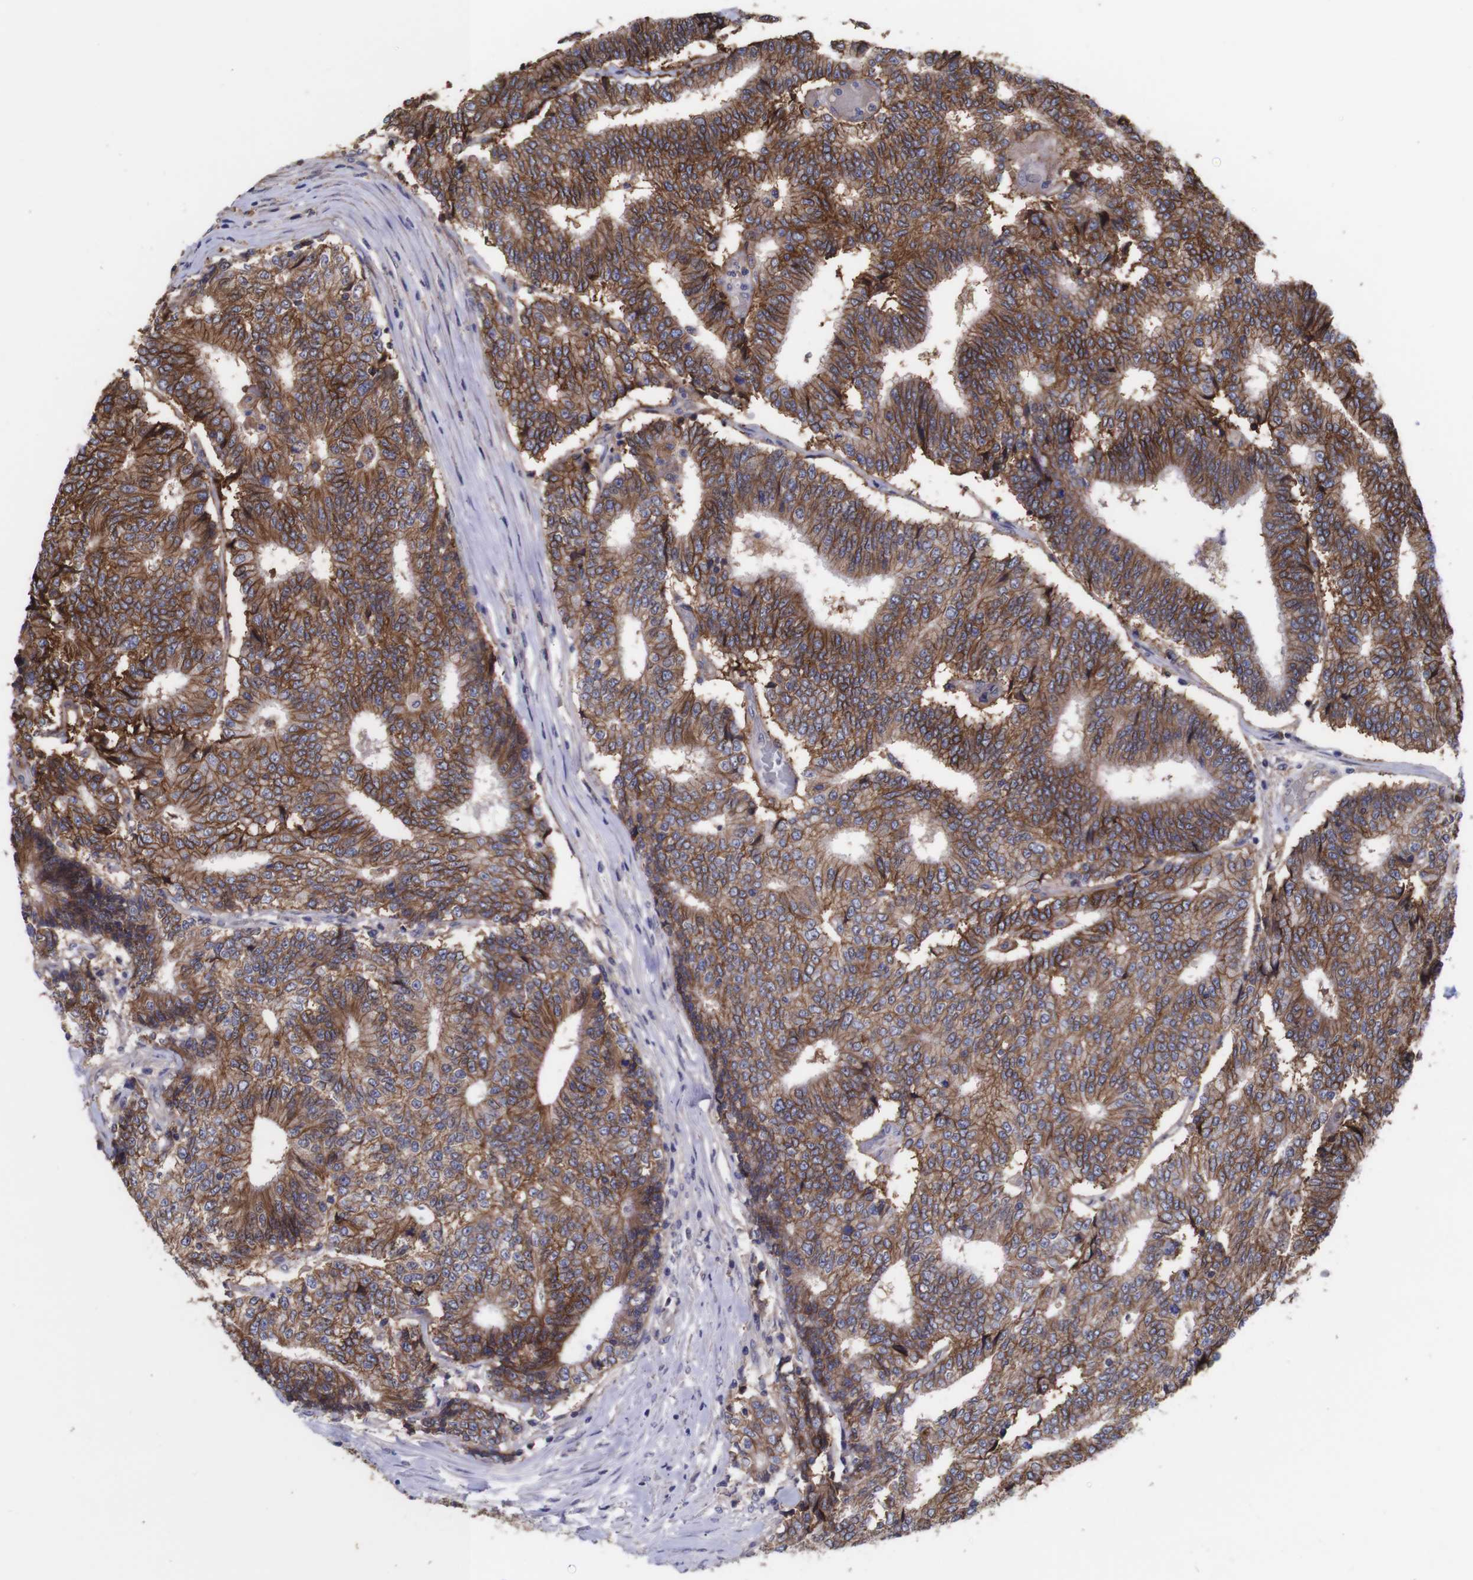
{"staining": {"intensity": "moderate", "quantity": ">75%", "location": "cytoplasmic/membranous"}, "tissue": "prostate cancer", "cell_type": "Tumor cells", "image_type": "cancer", "snomed": [{"axis": "morphology", "description": "Normal tissue, NOS"}, {"axis": "morphology", "description": "Adenocarcinoma, High grade"}, {"axis": "topography", "description": "Prostate"}, {"axis": "topography", "description": "Seminal veicle"}], "caption": "A photomicrograph of human prostate adenocarcinoma (high-grade) stained for a protein exhibits moderate cytoplasmic/membranous brown staining in tumor cells. (Brightfield microscopy of DAB IHC at high magnification).", "gene": "ATP2B1", "patient": {"sex": "male", "age": 55}}